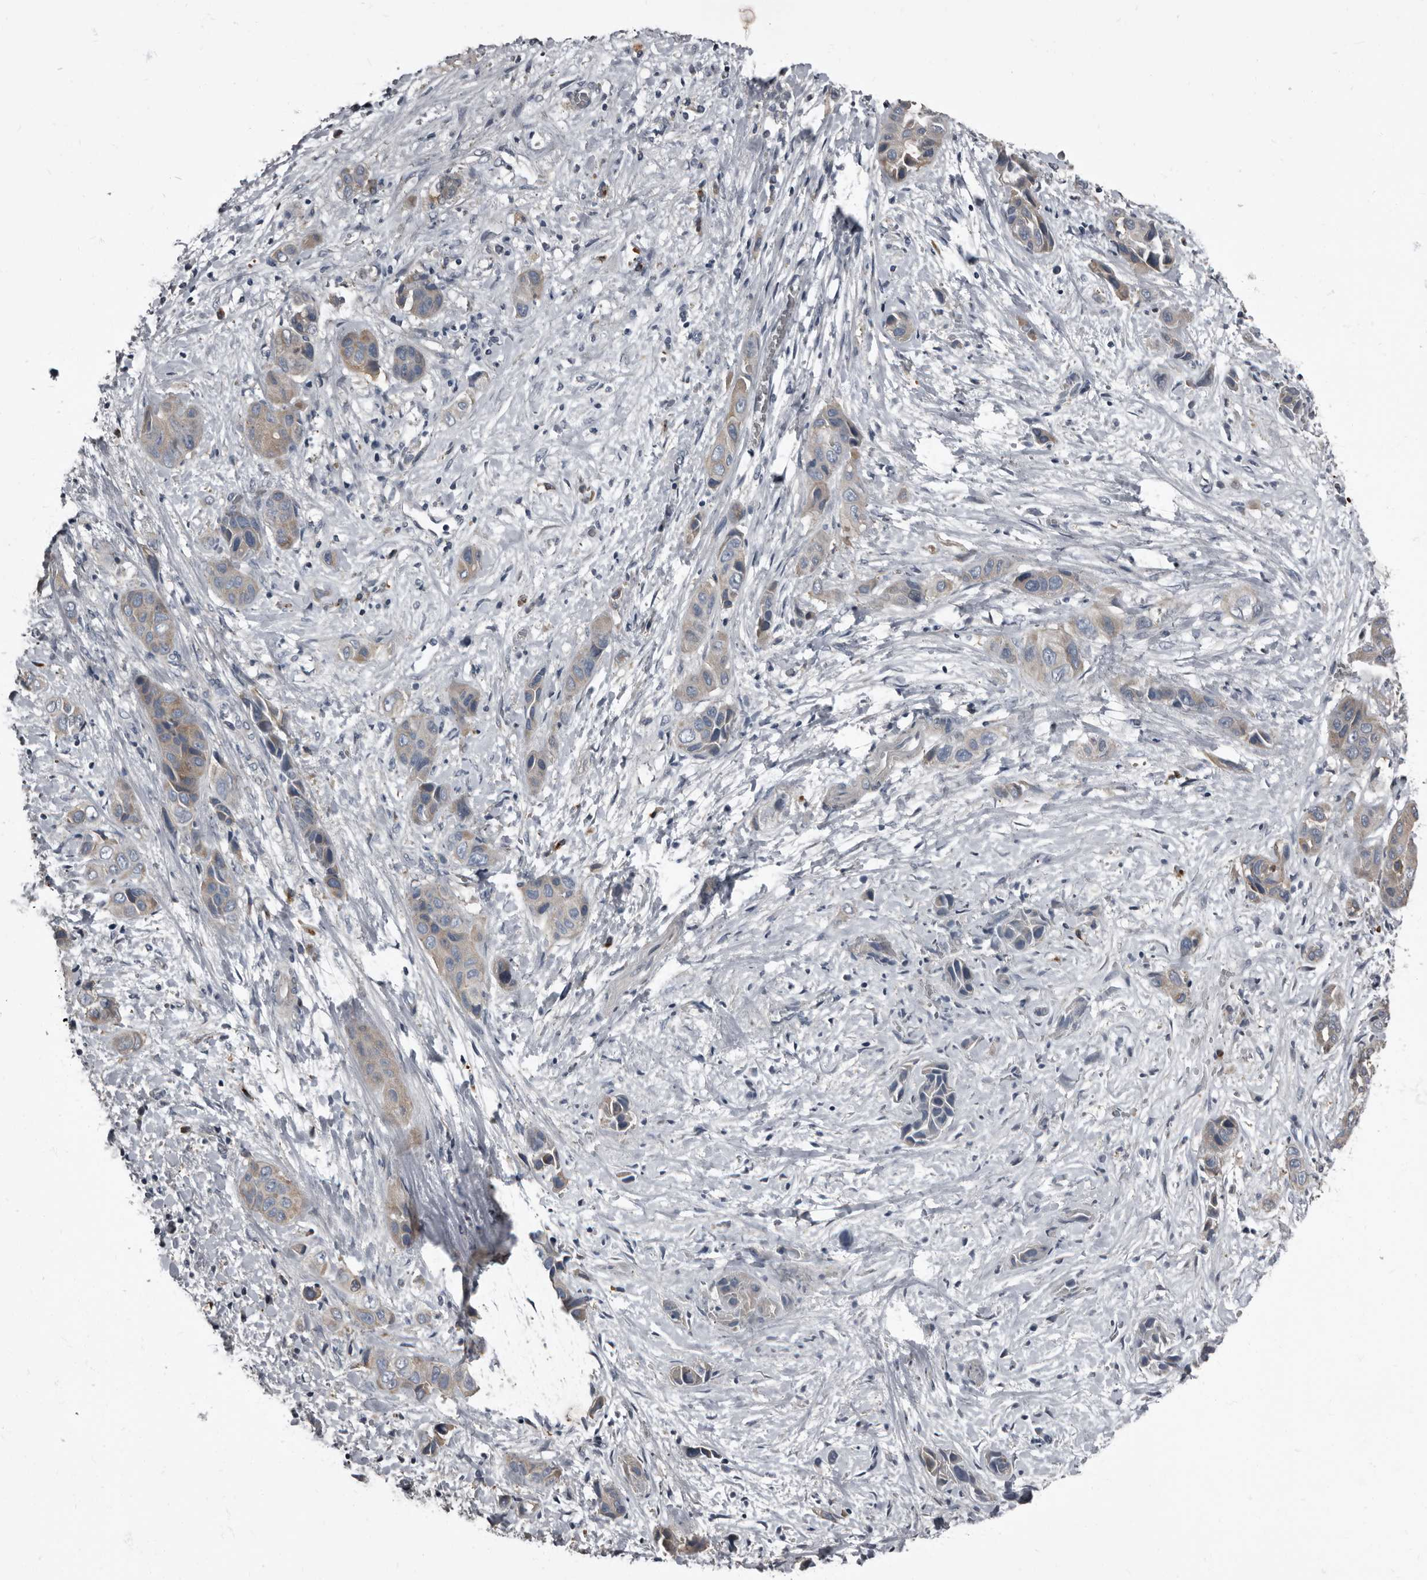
{"staining": {"intensity": "weak", "quantity": "<25%", "location": "cytoplasmic/membranous"}, "tissue": "liver cancer", "cell_type": "Tumor cells", "image_type": "cancer", "snomed": [{"axis": "morphology", "description": "Cholangiocarcinoma"}, {"axis": "topography", "description": "Liver"}], "caption": "Immunohistochemistry (IHC) of human liver cancer displays no positivity in tumor cells.", "gene": "TPD52L1", "patient": {"sex": "female", "age": 52}}